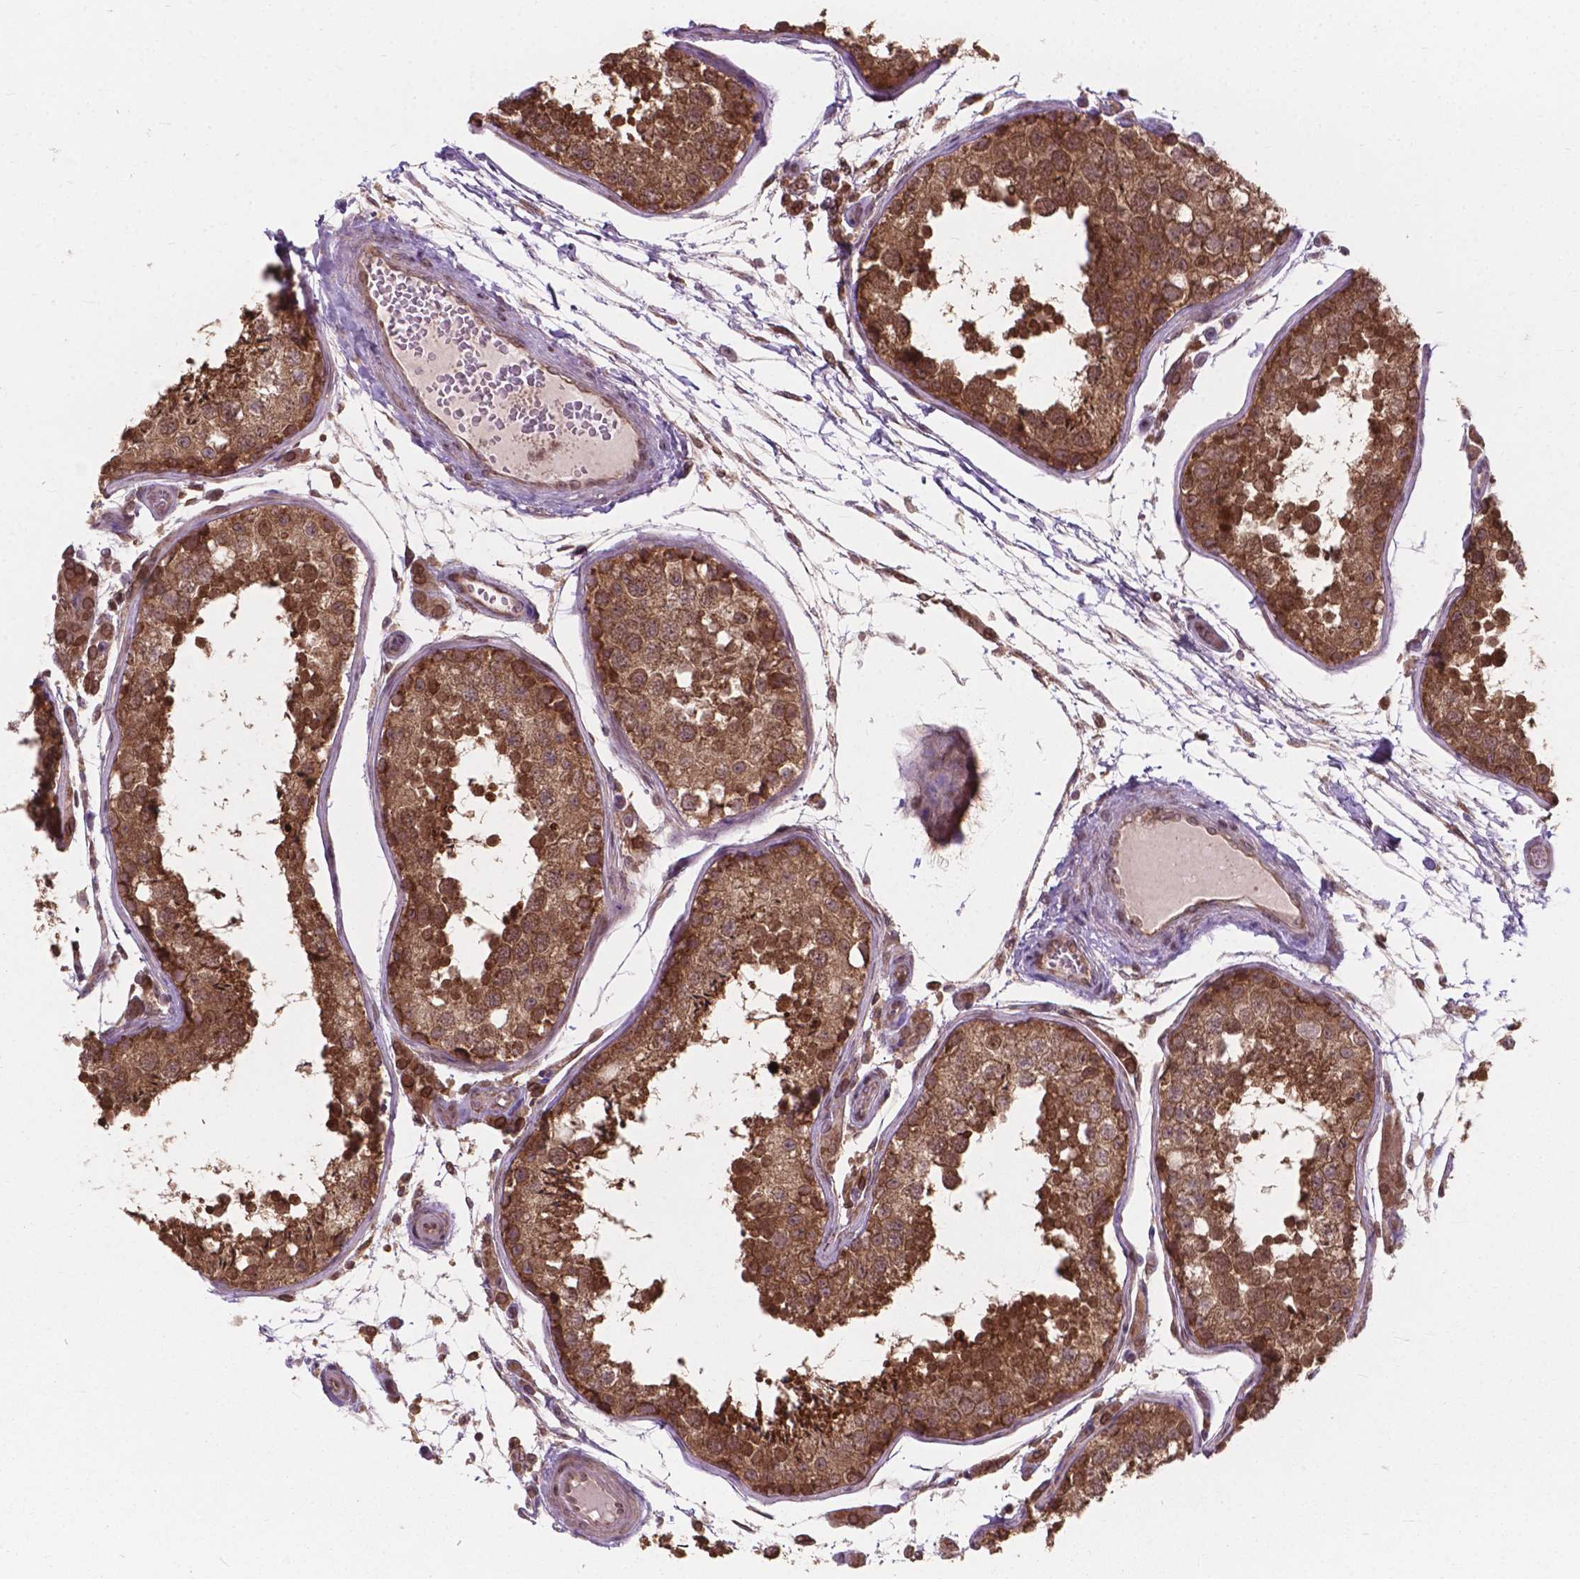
{"staining": {"intensity": "strong", "quantity": ">75%", "location": "cytoplasmic/membranous,nuclear"}, "tissue": "testis", "cell_type": "Cells in seminiferous ducts", "image_type": "normal", "snomed": [{"axis": "morphology", "description": "Normal tissue, NOS"}, {"axis": "topography", "description": "Testis"}], "caption": "An immunohistochemistry (IHC) histopathology image of normal tissue is shown. Protein staining in brown labels strong cytoplasmic/membranous,nuclear positivity in testis within cells in seminiferous ducts.", "gene": "MRPL33", "patient": {"sex": "male", "age": 29}}